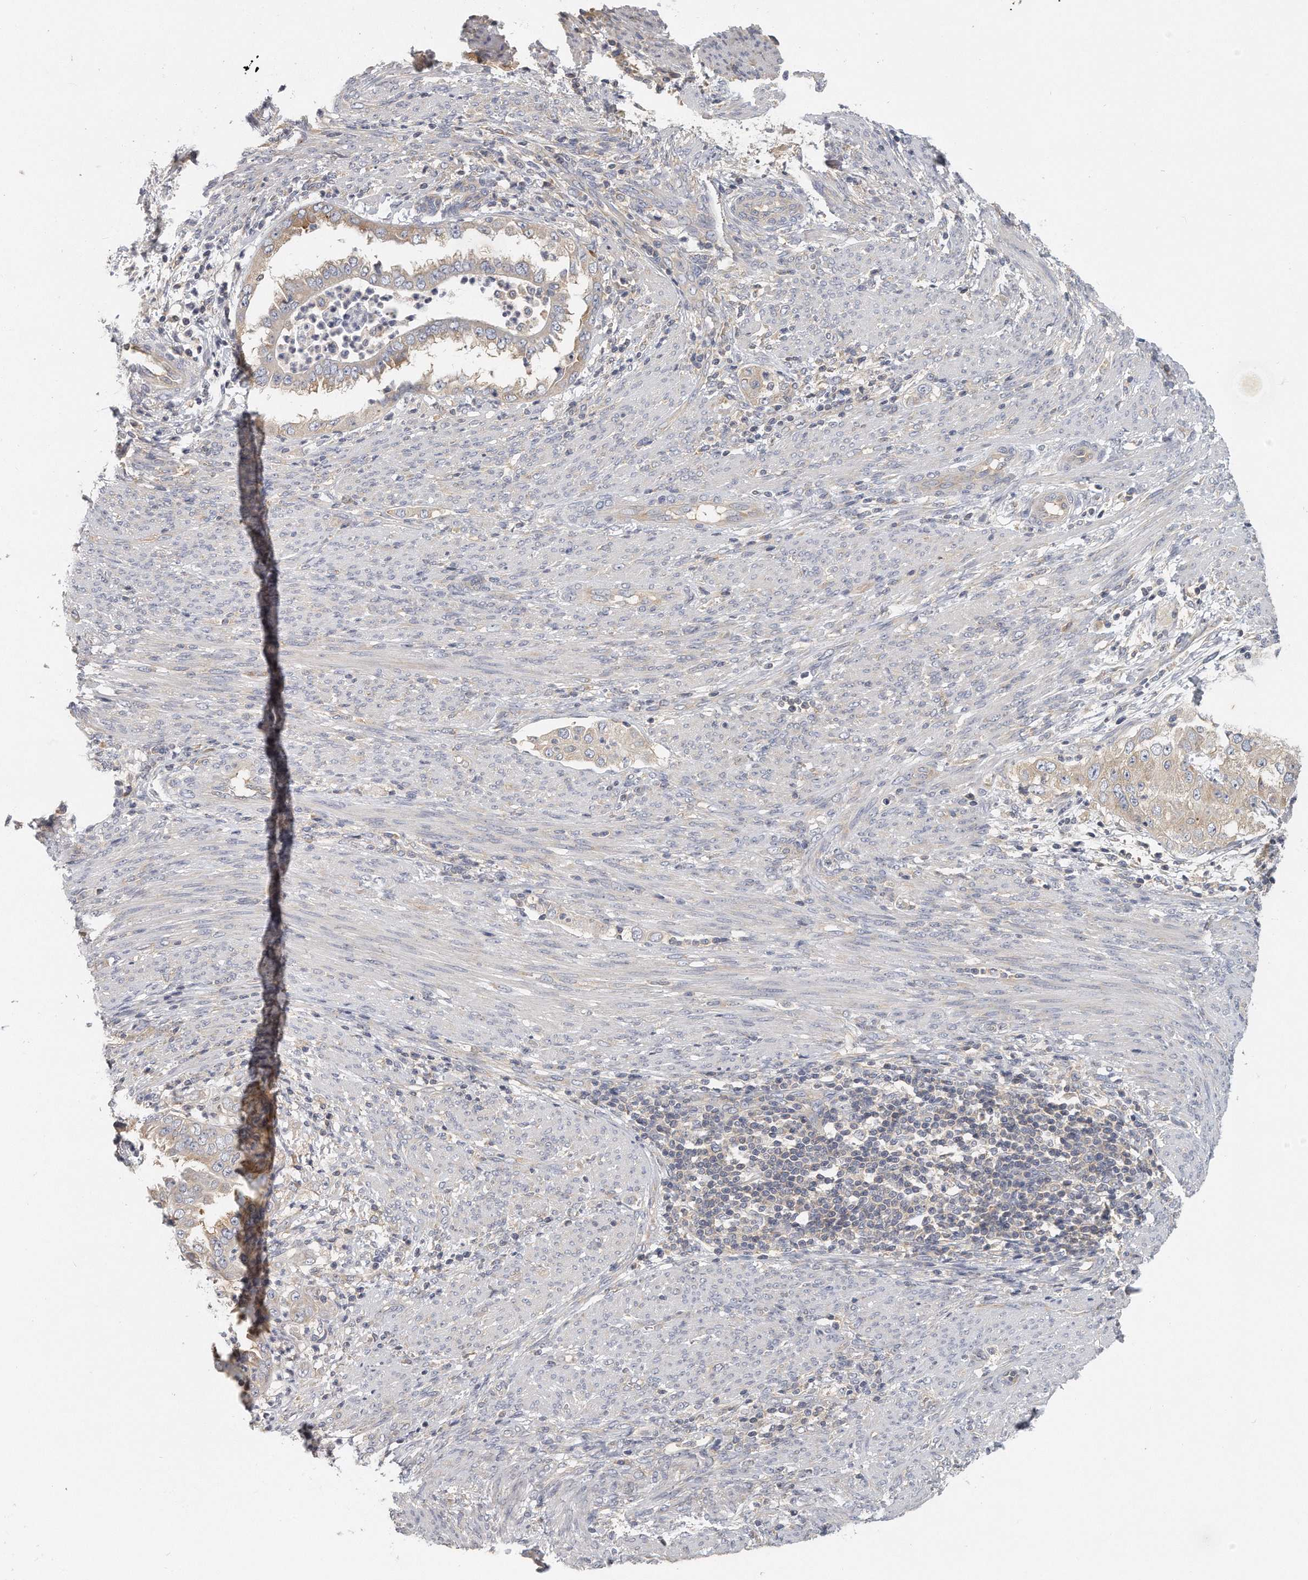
{"staining": {"intensity": "weak", "quantity": "<25%", "location": "cytoplasmic/membranous"}, "tissue": "endometrial cancer", "cell_type": "Tumor cells", "image_type": "cancer", "snomed": [{"axis": "morphology", "description": "Adenocarcinoma, NOS"}, {"axis": "topography", "description": "Endometrium"}], "caption": "This is a image of immunohistochemistry (IHC) staining of adenocarcinoma (endometrial), which shows no staining in tumor cells.", "gene": "EIF3I", "patient": {"sex": "female", "age": 85}}